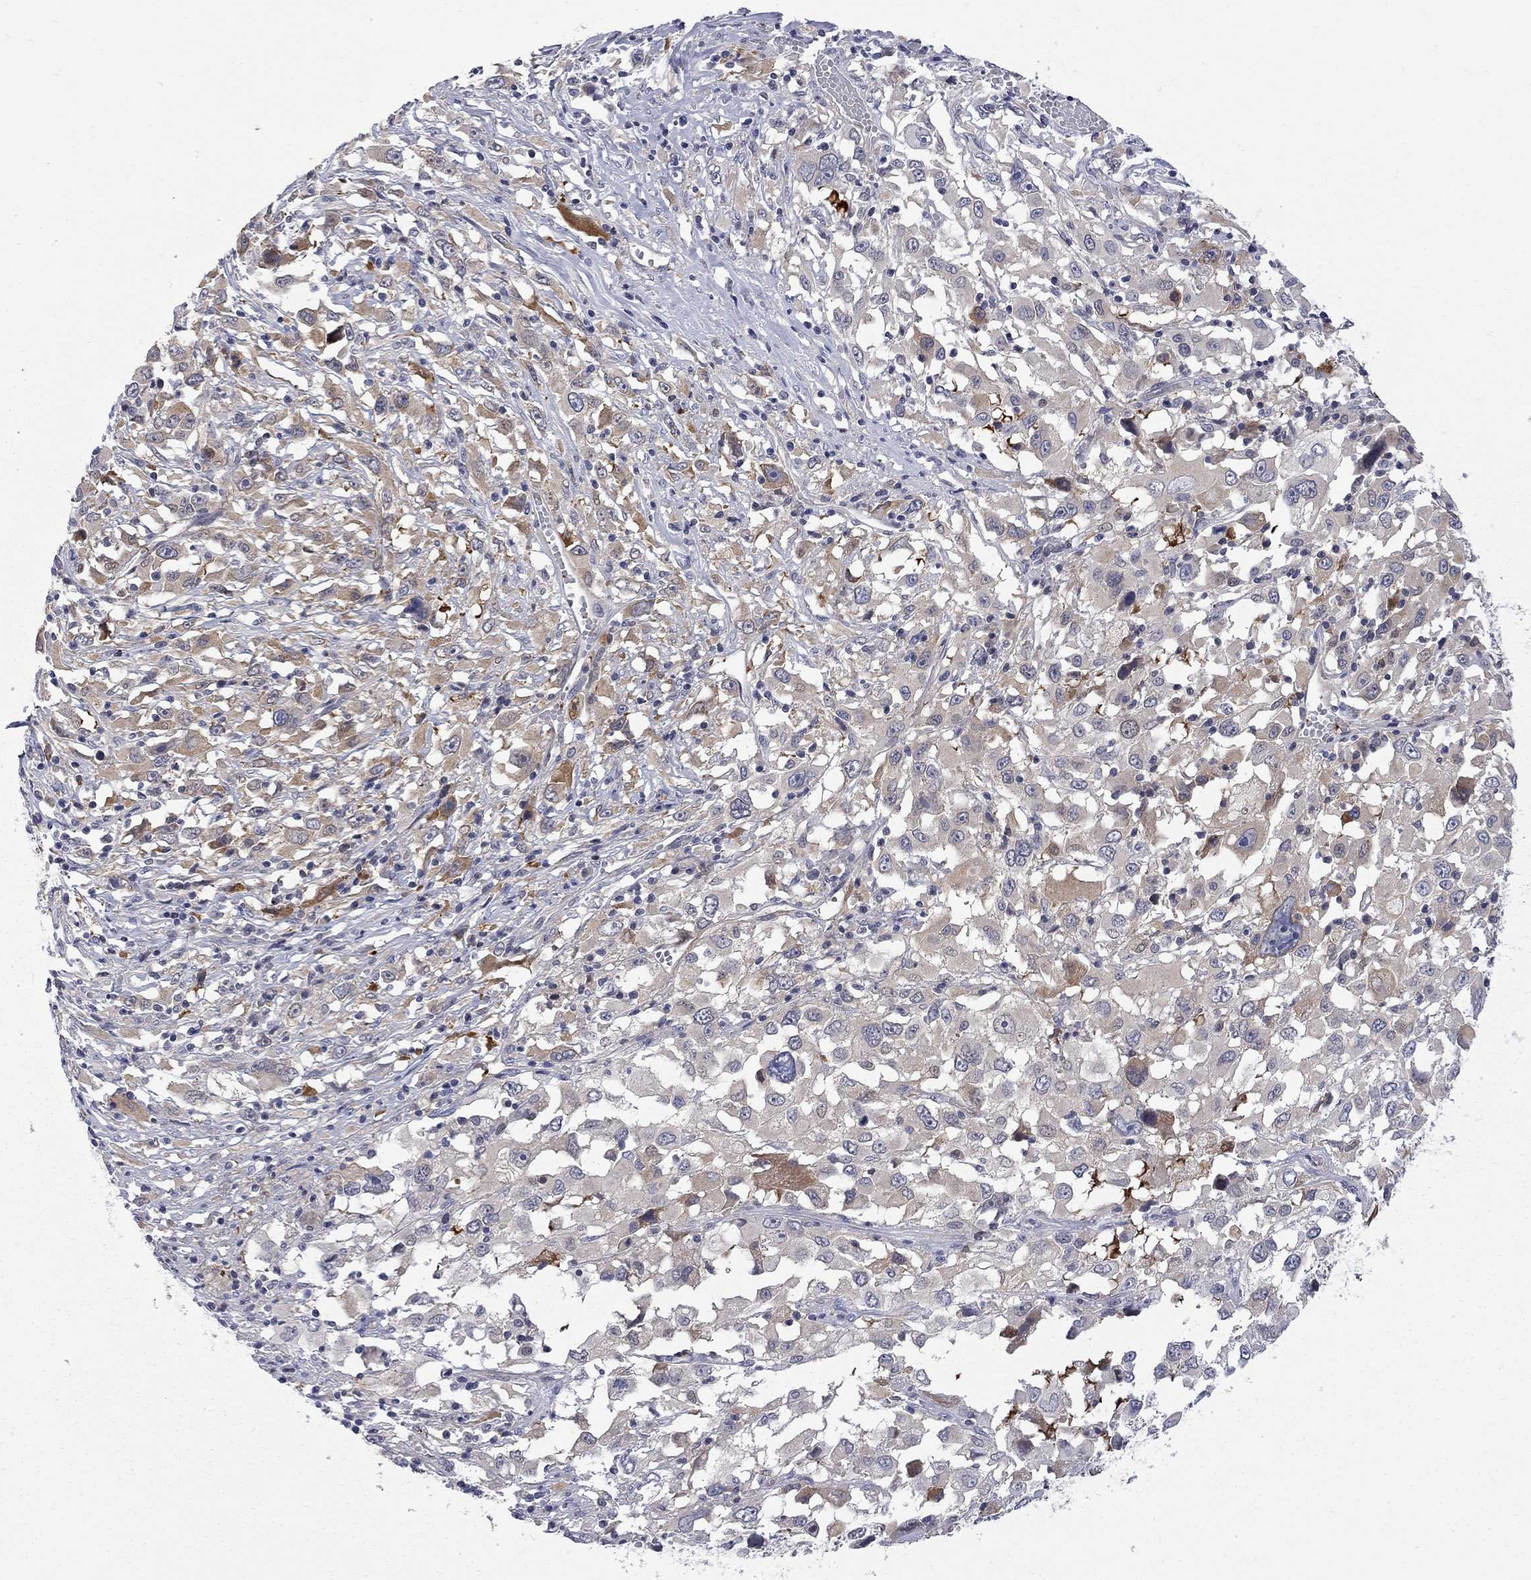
{"staining": {"intensity": "moderate", "quantity": "<25%", "location": "cytoplasmic/membranous"}, "tissue": "melanoma", "cell_type": "Tumor cells", "image_type": "cancer", "snomed": [{"axis": "morphology", "description": "Malignant melanoma, Metastatic site"}, {"axis": "topography", "description": "Soft tissue"}], "caption": "Moderate cytoplasmic/membranous expression is appreciated in about <25% of tumor cells in malignant melanoma (metastatic site). The staining was performed using DAB, with brown indicating positive protein expression. Nuclei are stained blue with hematoxylin.", "gene": "GALNT8", "patient": {"sex": "male", "age": 50}}